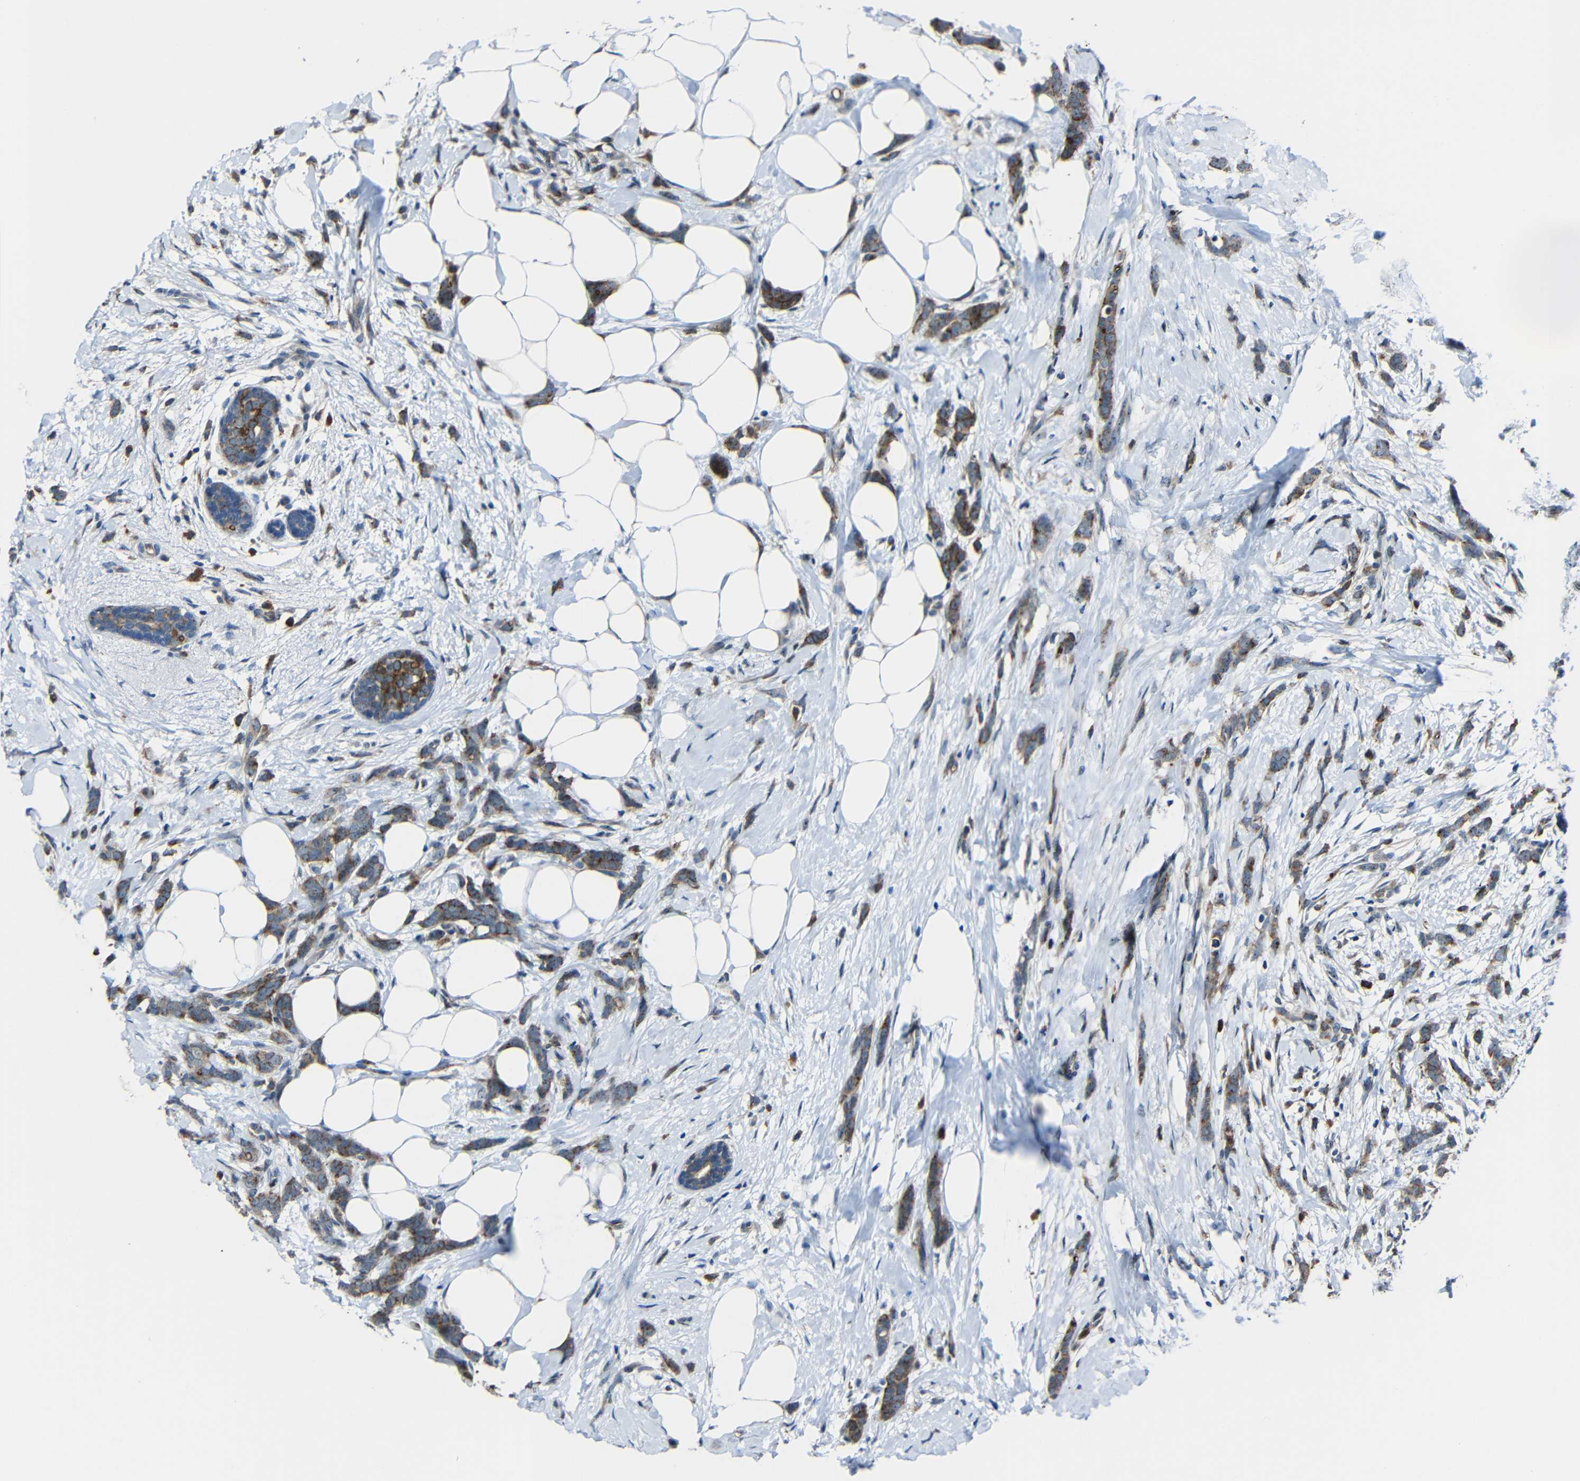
{"staining": {"intensity": "moderate", "quantity": ">75%", "location": "cytoplasmic/membranous"}, "tissue": "breast cancer", "cell_type": "Tumor cells", "image_type": "cancer", "snomed": [{"axis": "morphology", "description": "Lobular carcinoma, in situ"}, {"axis": "morphology", "description": "Lobular carcinoma"}, {"axis": "topography", "description": "Breast"}], "caption": "Protein staining displays moderate cytoplasmic/membranous expression in about >75% of tumor cells in breast lobular carcinoma in situ.", "gene": "DNAJC5", "patient": {"sex": "female", "age": 41}}